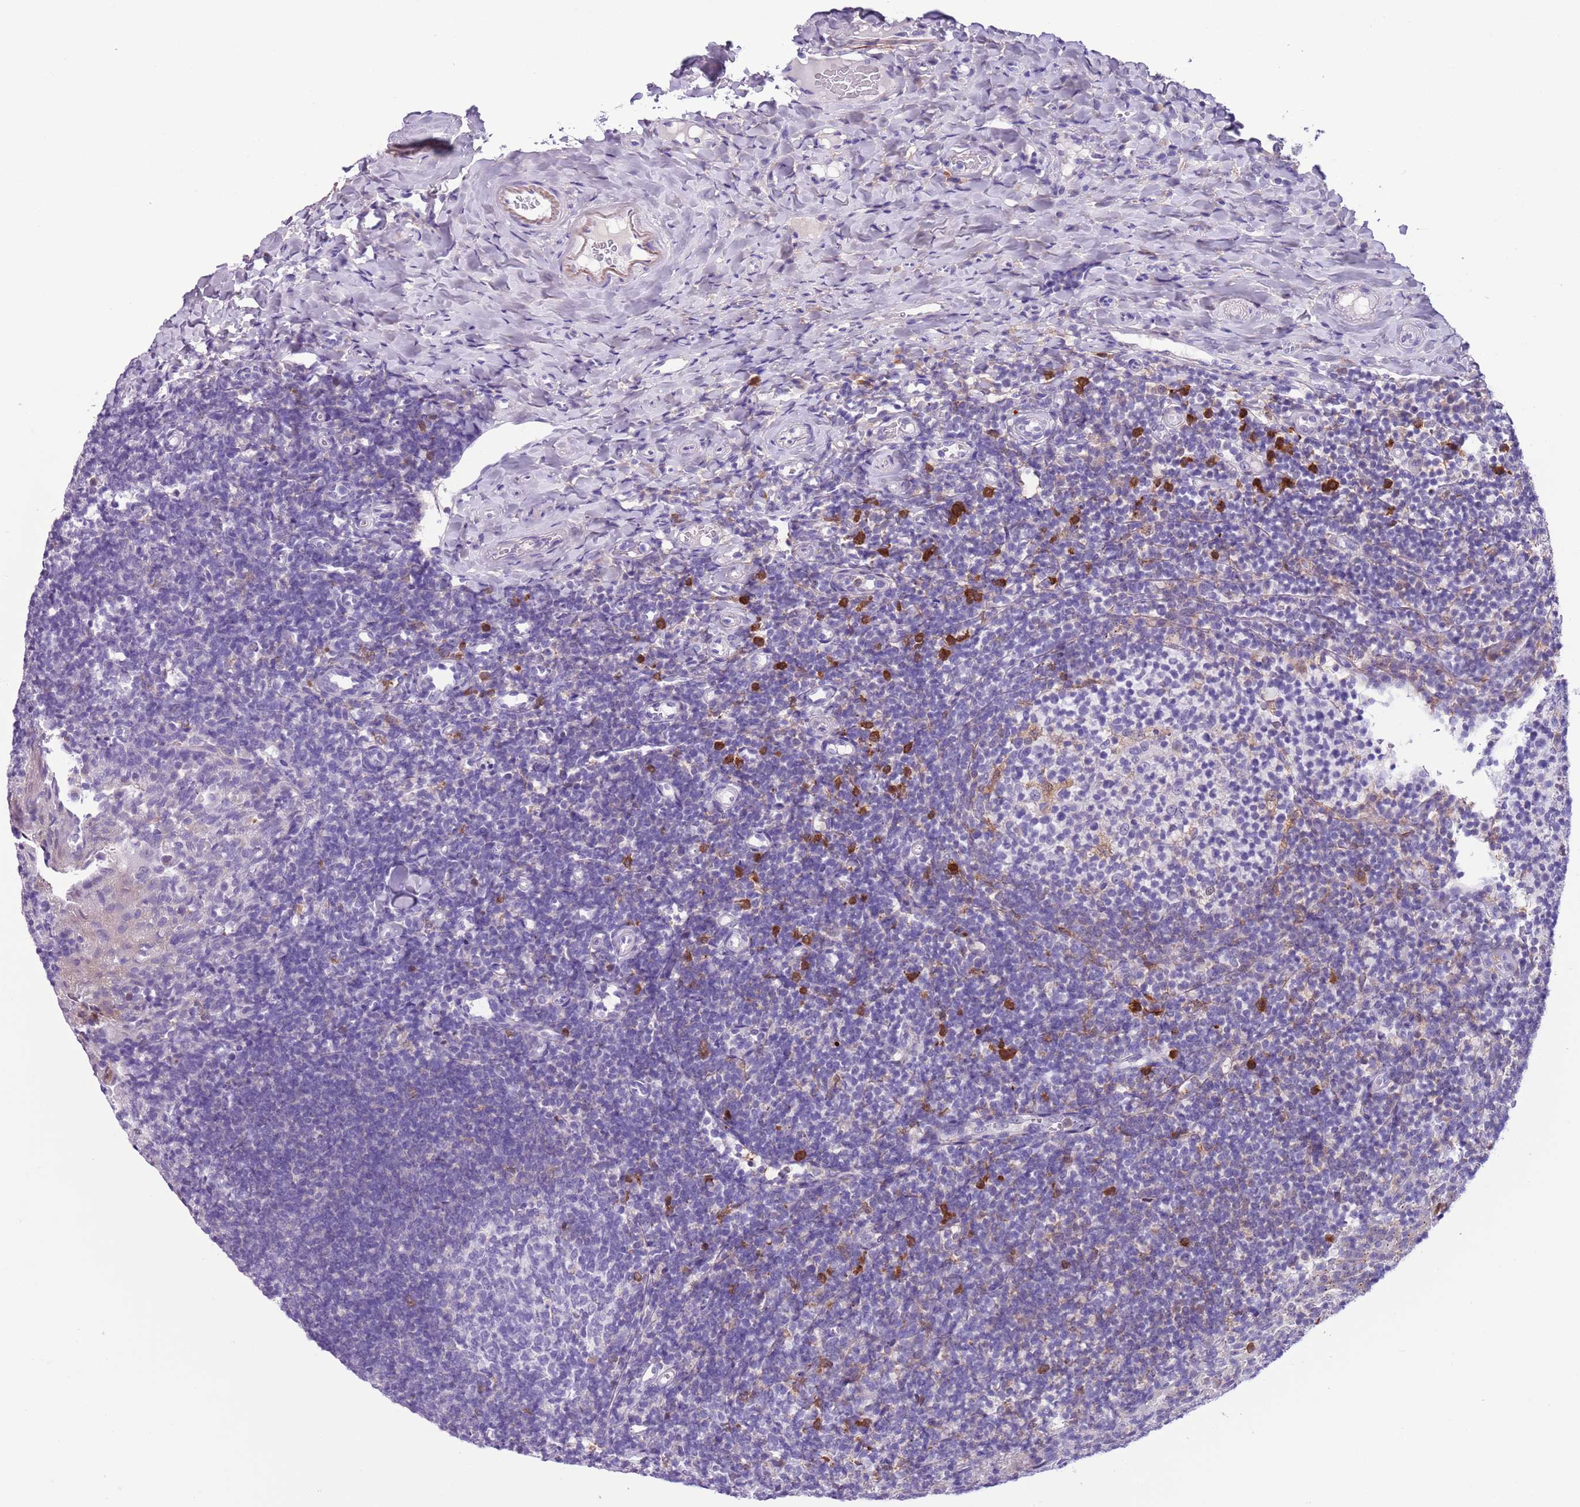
{"staining": {"intensity": "negative", "quantity": "none", "location": "none"}, "tissue": "tonsil", "cell_type": "Germinal center cells", "image_type": "normal", "snomed": [{"axis": "morphology", "description": "Normal tissue, NOS"}, {"axis": "topography", "description": "Tonsil"}], "caption": "High power microscopy photomicrograph of an IHC histopathology image of normal tonsil, revealing no significant staining in germinal center cells.", "gene": "PFKFB2", "patient": {"sex": "female", "age": 10}}